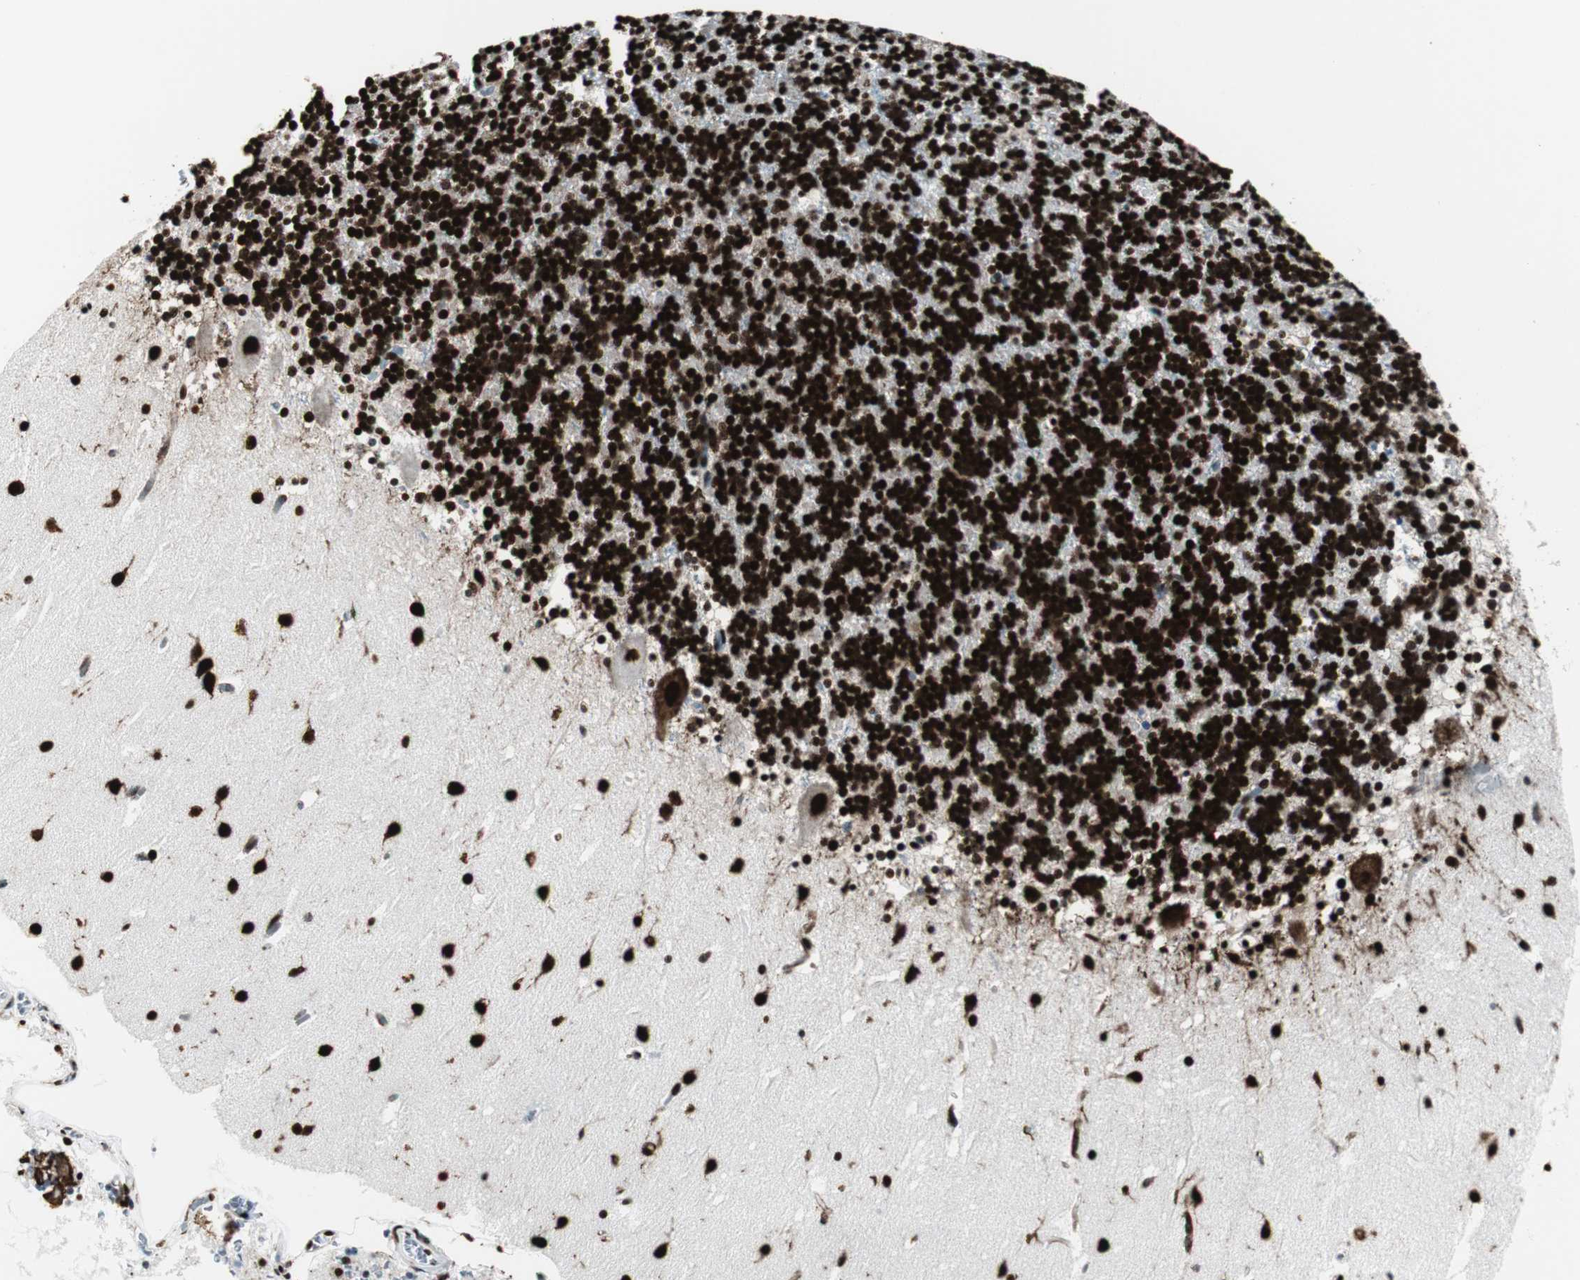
{"staining": {"intensity": "strong", "quantity": ">75%", "location": "nuclear"}, "tissue": "cerebellum", "cell_type": "Cells in granular layer", "image_type": "normal", "snomed": [{"axis": "morphology", "description": "Normal tissue, NOS"}, {"axis": "topography", "description": "Cerebellum"}], "caption": "Cerebellum stained for a protein (brown) exhibits strong nuclear positive positivity in about >75% of cells in granular layer.", "gene": "NCL", "patient": {"sex": "male", "age": 45}}